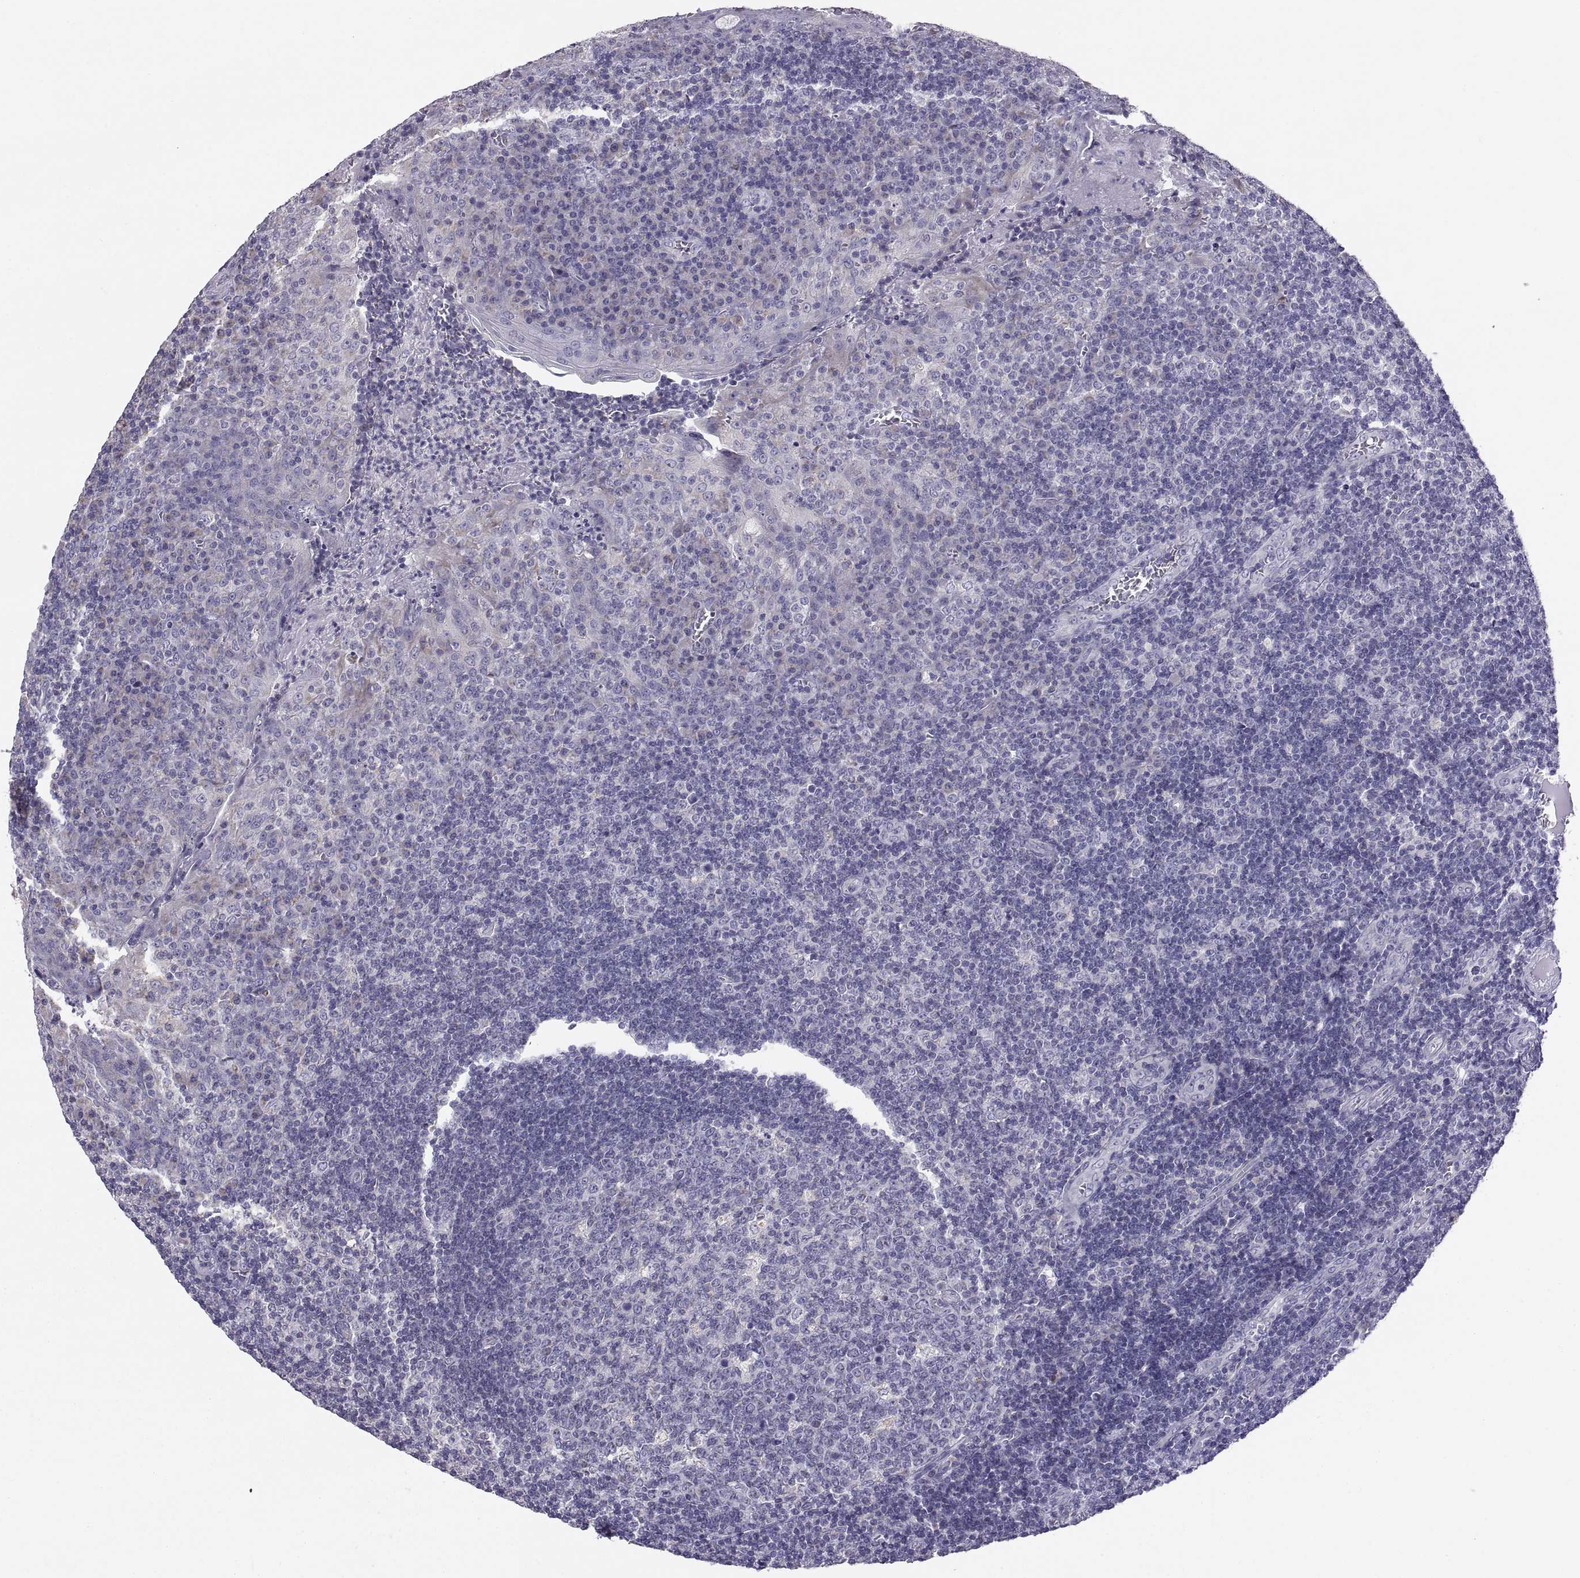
{"staining": {"intensity": "negative", "quantity": "none", "location": "none"}, "tissue": "tonsil", "cell_type": "Germinal center cells", "image_type": "normal", "snomed": [{"axis": "morphology", "description": "Normal tissue, NOS"}, {"axis": "topography", "description": "Tonsil"}], "caption": "The histopathology image reveals no significant positivity in germinal center cells of tonsil. (Brightfield microscopy of DAB (3,3'-diaminobenzidine) immunohistochemistry (IHC) at high magnification).", "gene": "TNNC1", "patient": {"sex": "female", "age": 12}}